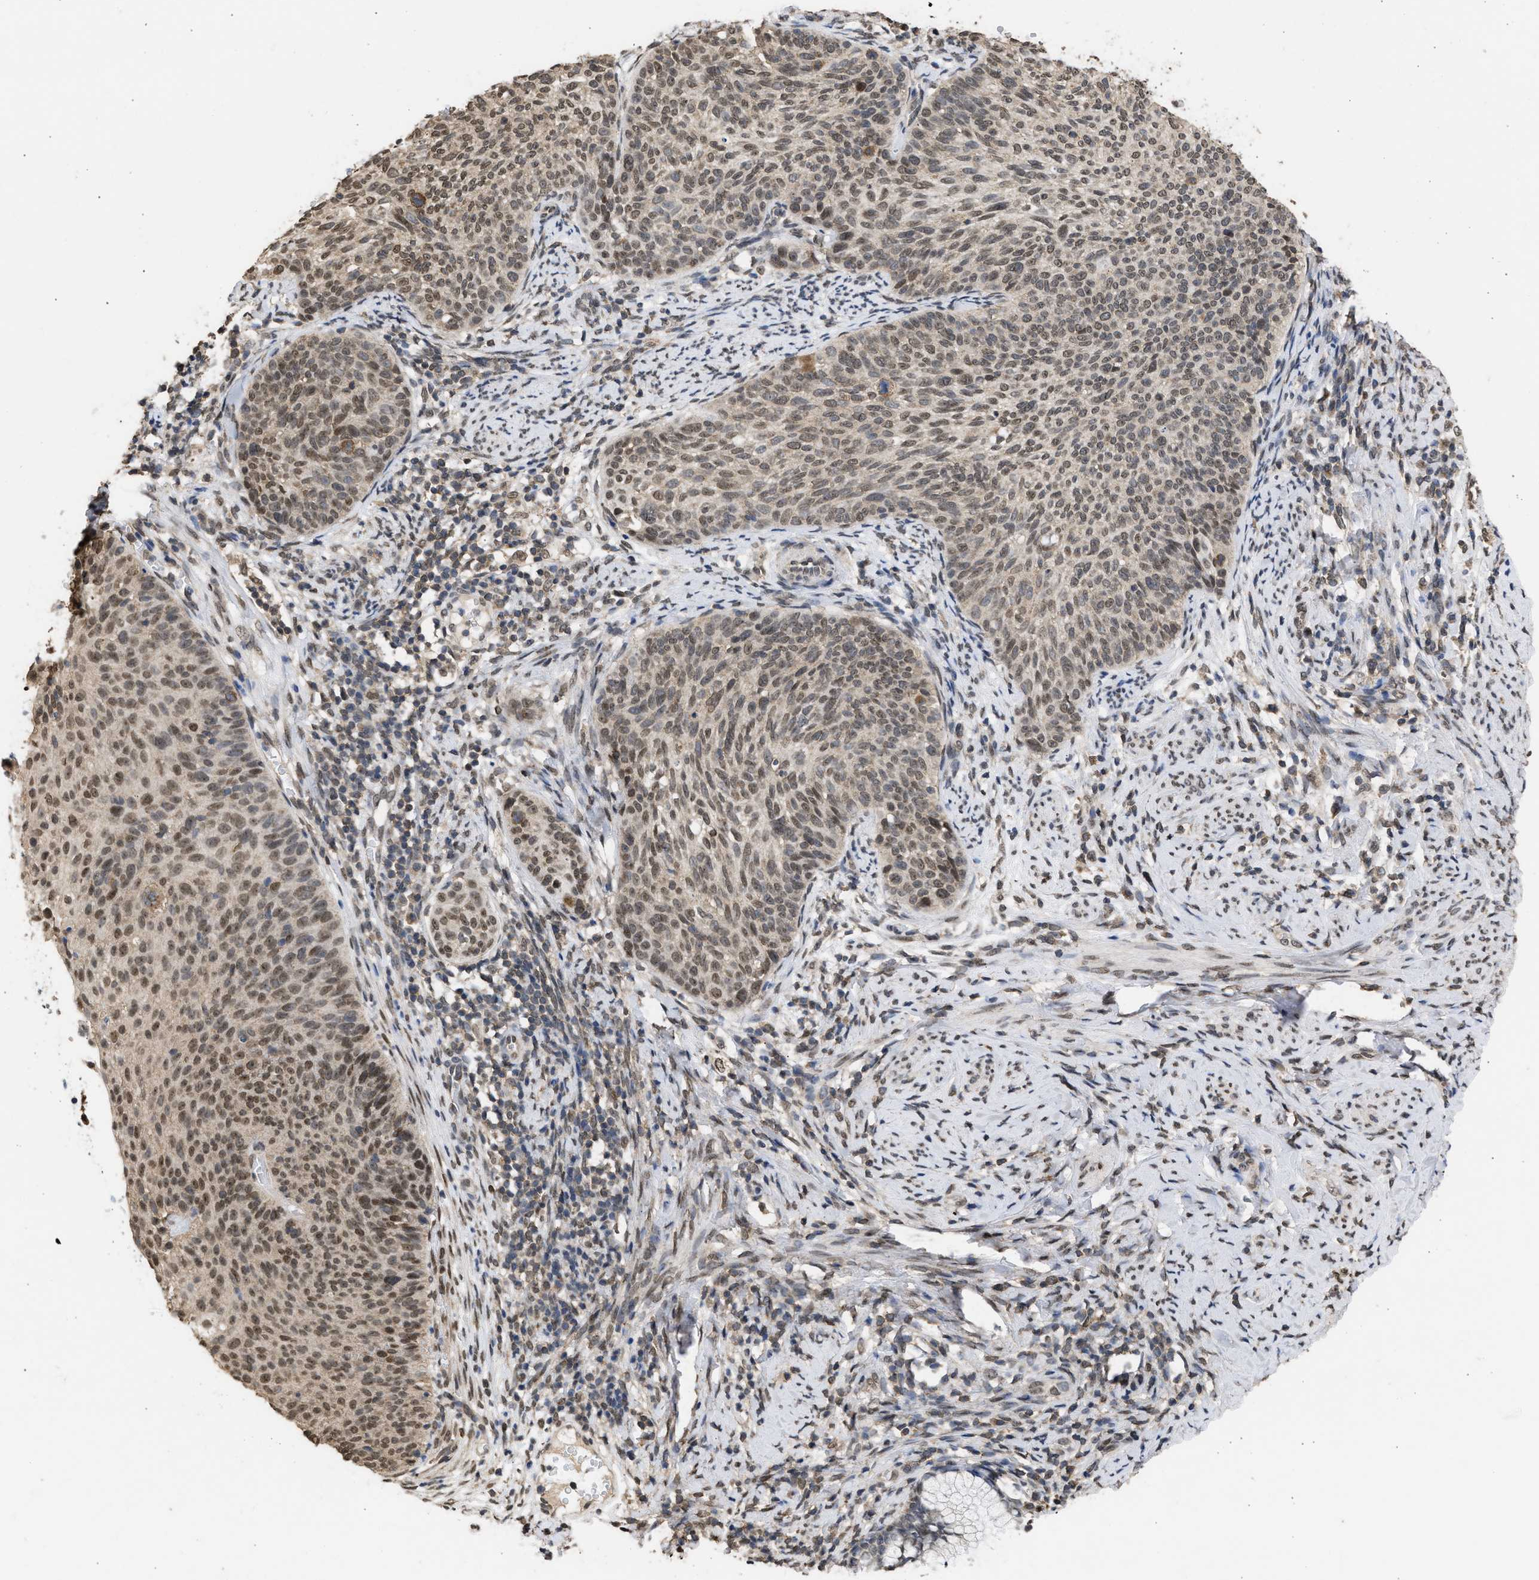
{"staining": {"intensity": "weak", "quantity": ">75%", "location": "cytoplasmic/membranous,nuclear"}, "tissue": "cervical cancer", "cell_type": "Tumor cells", "image_type": "cancer", "snomed": [{"axis": "morphology", "description": "Squamous cell carcinoma, NOS"}, {"axis": "topography", "description": "Cervix"}], "caption": "A brown stain shows weak cytoplasmic/membranous and nuclear staining of a protein in human cervical squamous cell carcinoma tumor cells.", "gene": "NUP35", "patient": {"sex": "female", "age": 70}}